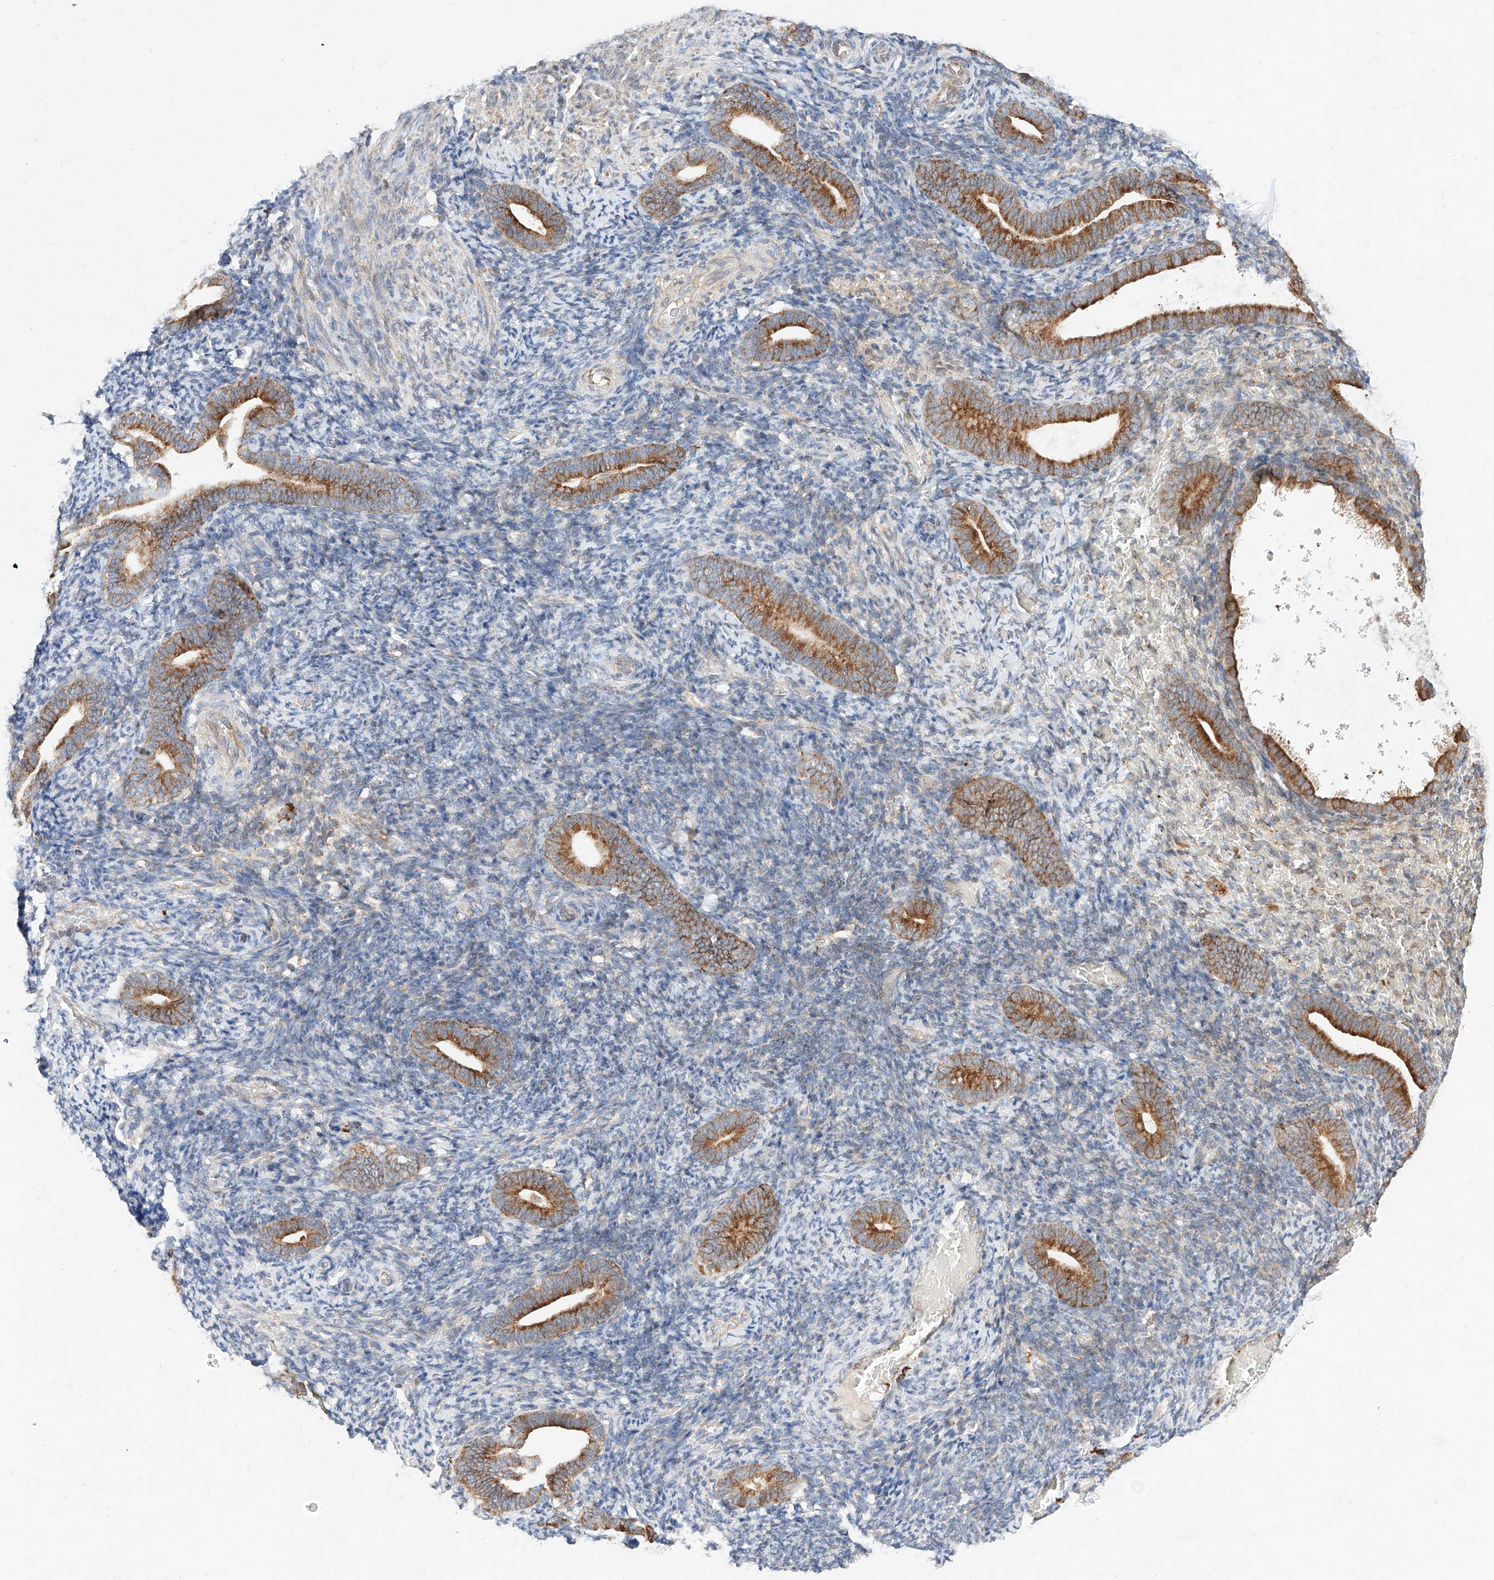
{"staining": {"intensity": "moderate", "quantity": "25%-75%", "location": "cytoplasmic/membranous"}, "tissue": "endometrium", "cell_type": "Cells in endometrial stroma", "image_type": "normal", "snomed": [{"axis": "morphology", "description": "Normal tissue, NOS"}, {"axis": "topography", "description": "Endometrium"}], "caption": "Protein expression analysis of normal endometrium demonstrates moderate cytoplasmic/membranous expression in about 25%-75% of cells in endometrial stroma. Nuclei are stained in blue.", "gene": "ATP9B", "patient": {"sex": "female", "age": 51}}